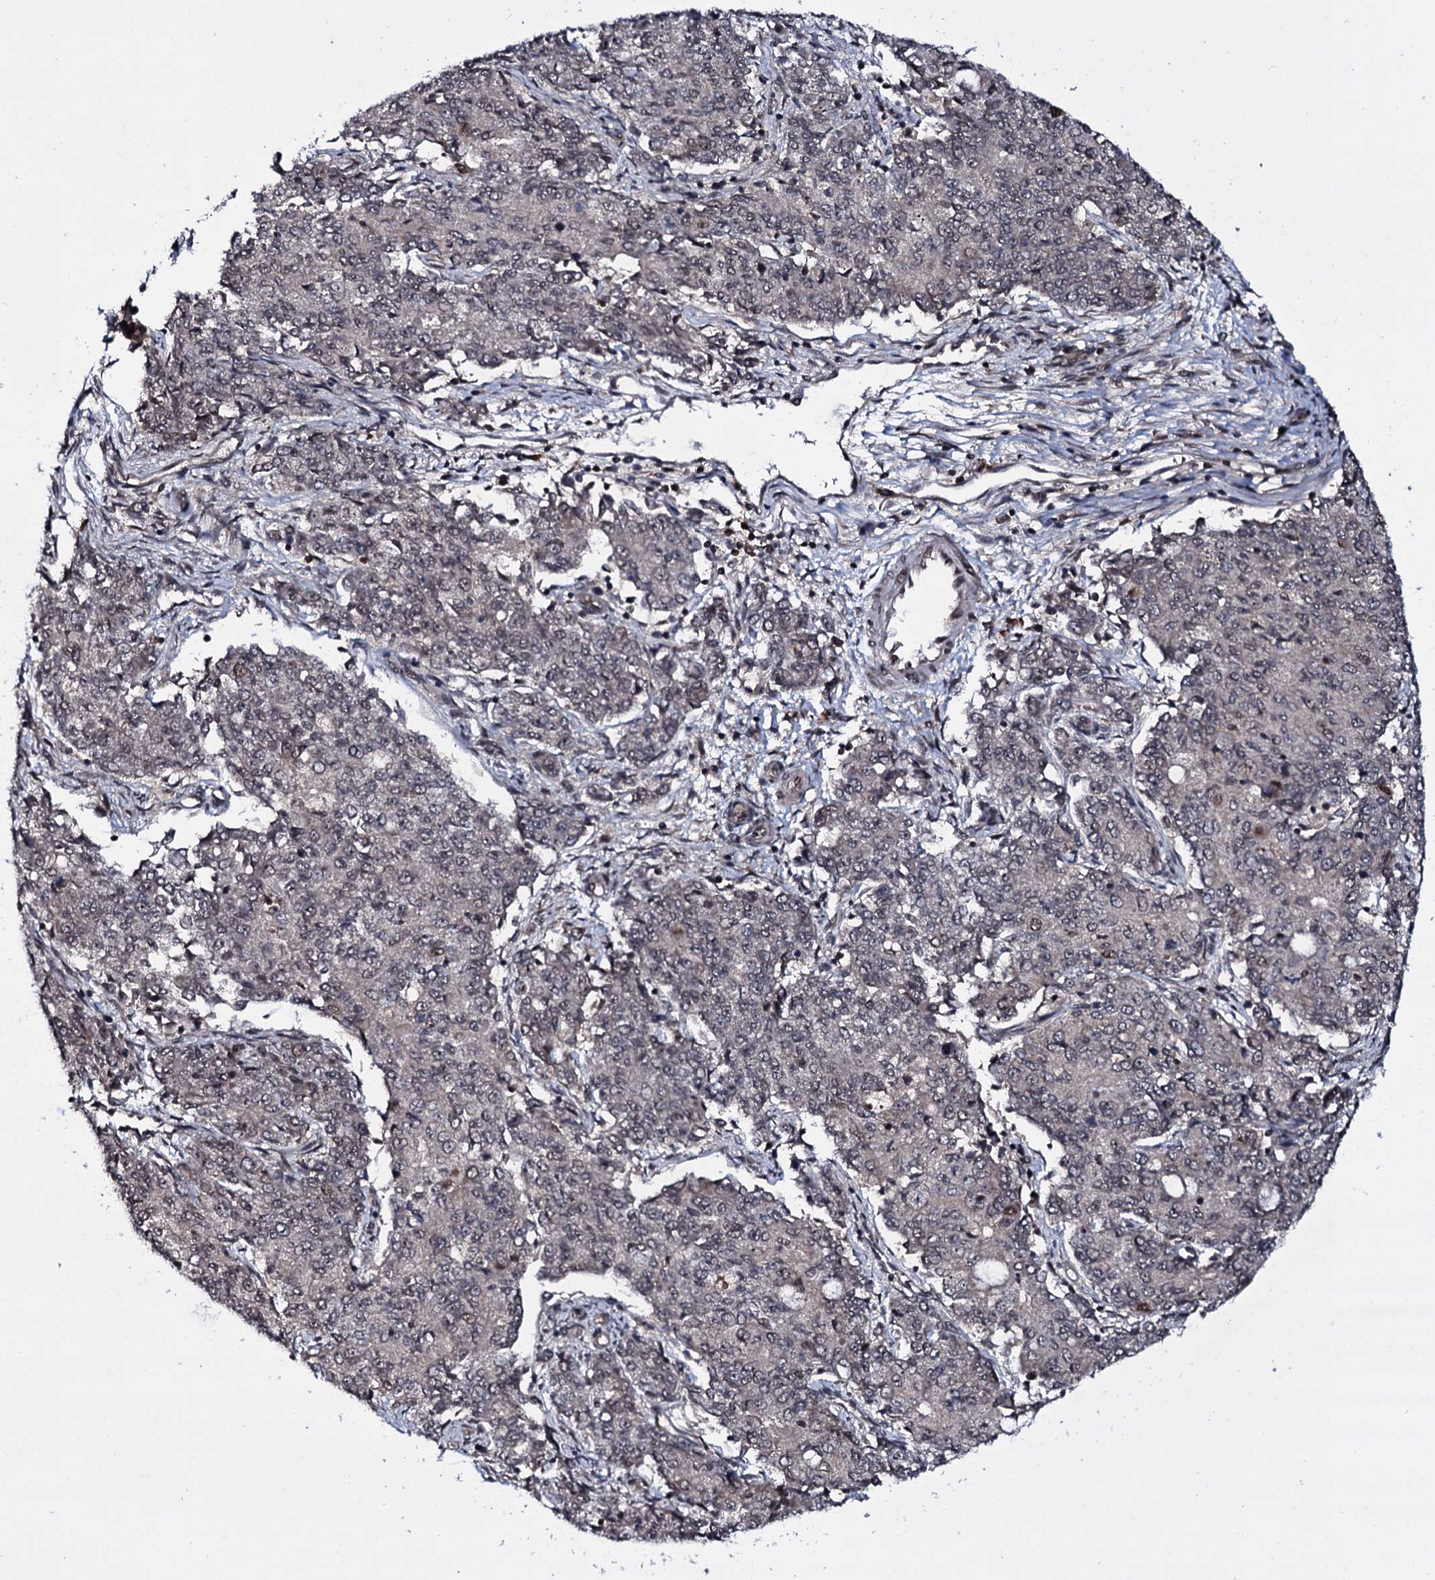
{"staining": {"intensity": "weak", "quantity": "<25%", "location": "nuclear"}, "tissue": "endometrial cancer", "cell_type": "Tumor cells", "image_type": "cancer", "snomed": [{"axis": "morphology", "description": "Adenocarcinoma, NOS"}, {"axis": "topography", "description": "Endometrium"}], "caption": "Adenocarcinoma (endometrial) was stained to show a protein in brown. There is no significant expression in tumor cells. (Stains: DAB (3,3'-diaminobenzidine) IHC with hematoxylin counter stain, Microscopy: brightfield microscopy at high magnification).", "gene": "HDDC3", "patient": {"sex": "female", "age": 50}}